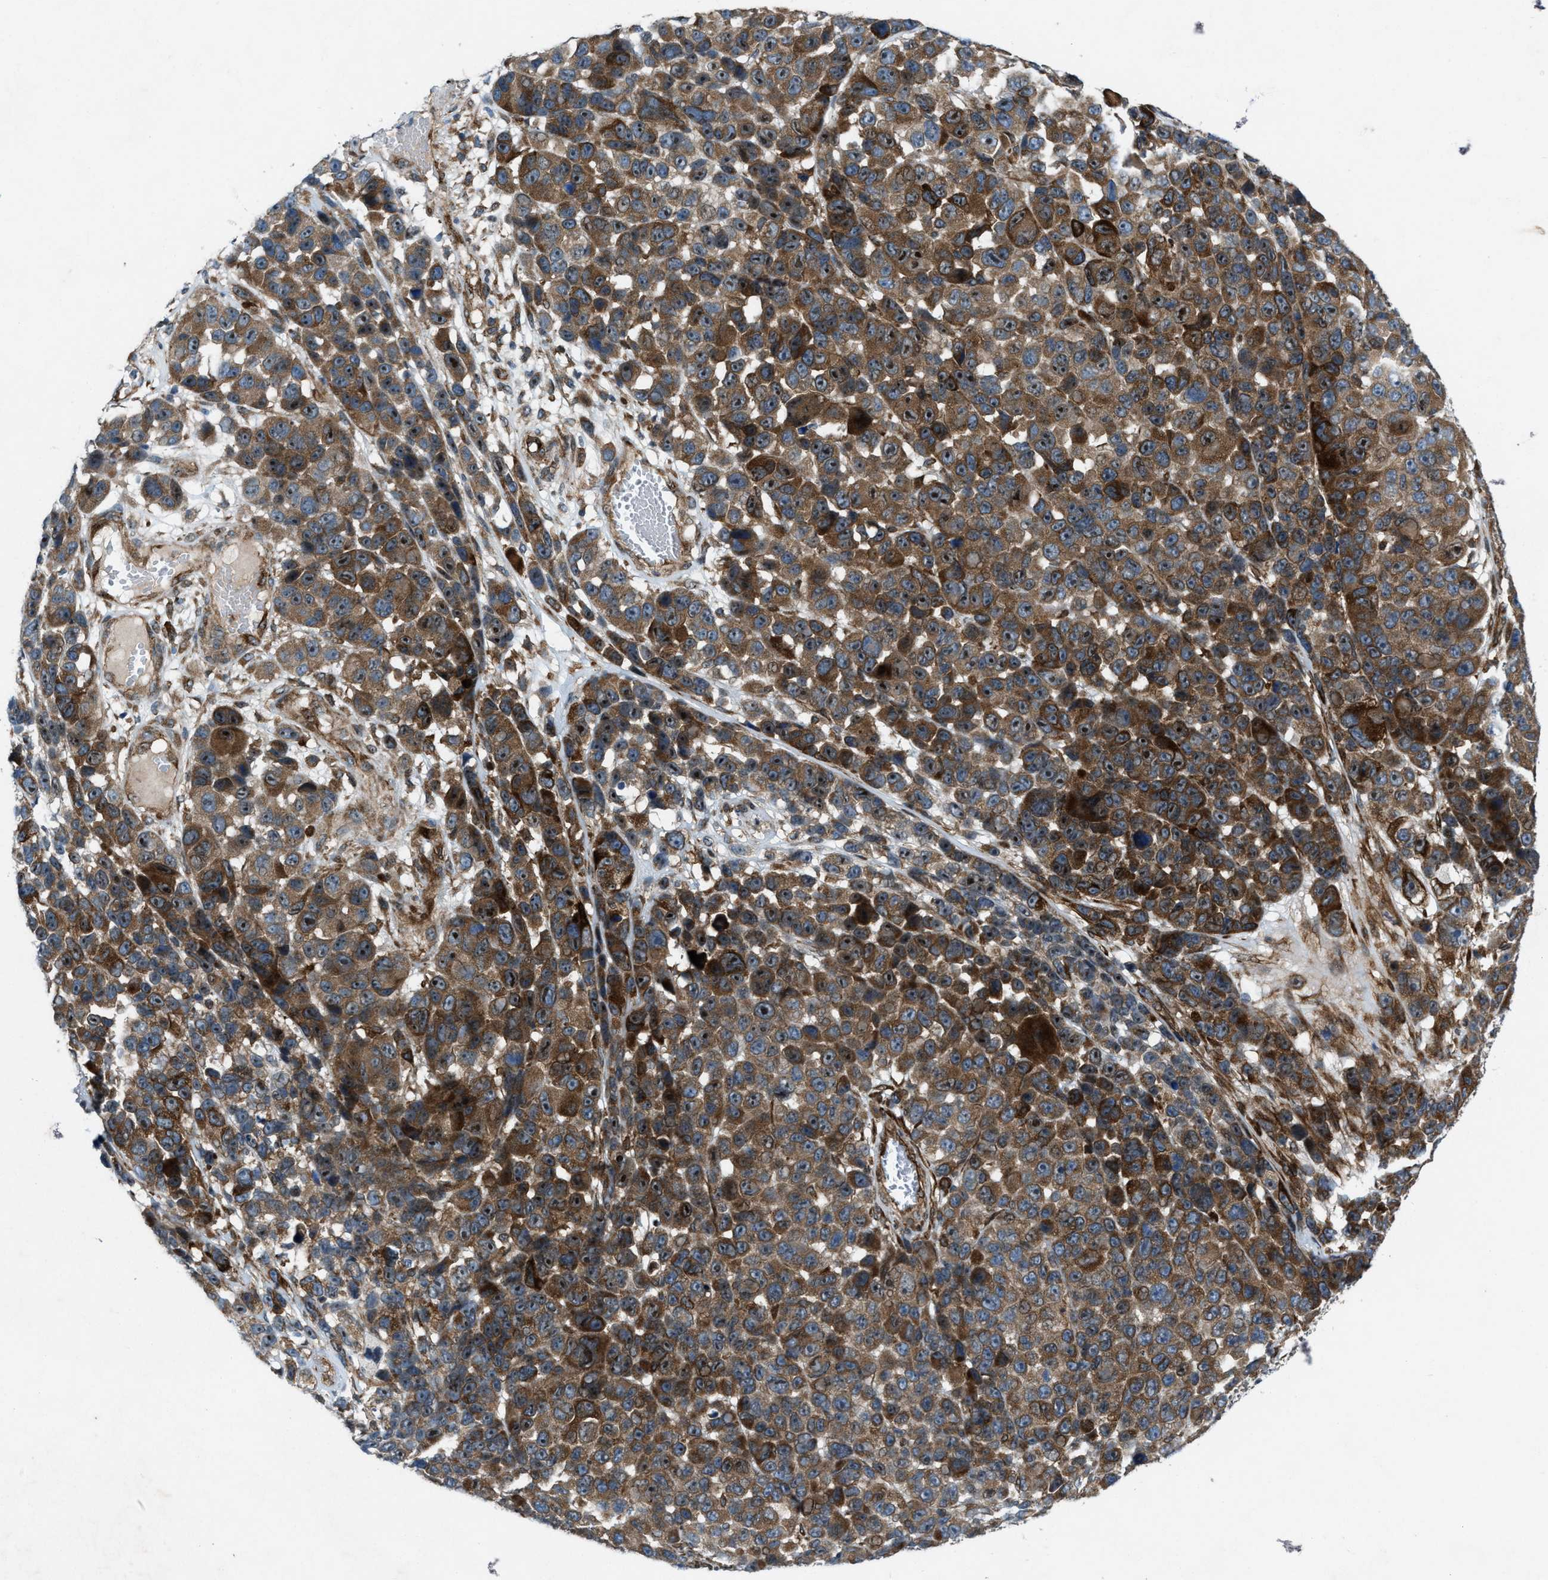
{"staining": {"intensity": "strong", "quantity": ">75%", "location": "cytoplasmic/membranous,nuclear"}, "tissue": "melanoma", "cell_type": "Tumor cells", "image_type": "cancer", "snomed": [{"axis": "morphology", "description": "Malignant melanoma, NOS"}, {"axis": "topography", "description": "Skin"}], "caption": "This photomicrograph shows immunohistochemistry (IHC) staining of human melanoma, with high strong cytoplasmic/membranous and nuclear expression in about >75% of tumor cells.", "gene": "URGCP", "patient": {"sex": "male", "age": 53}}